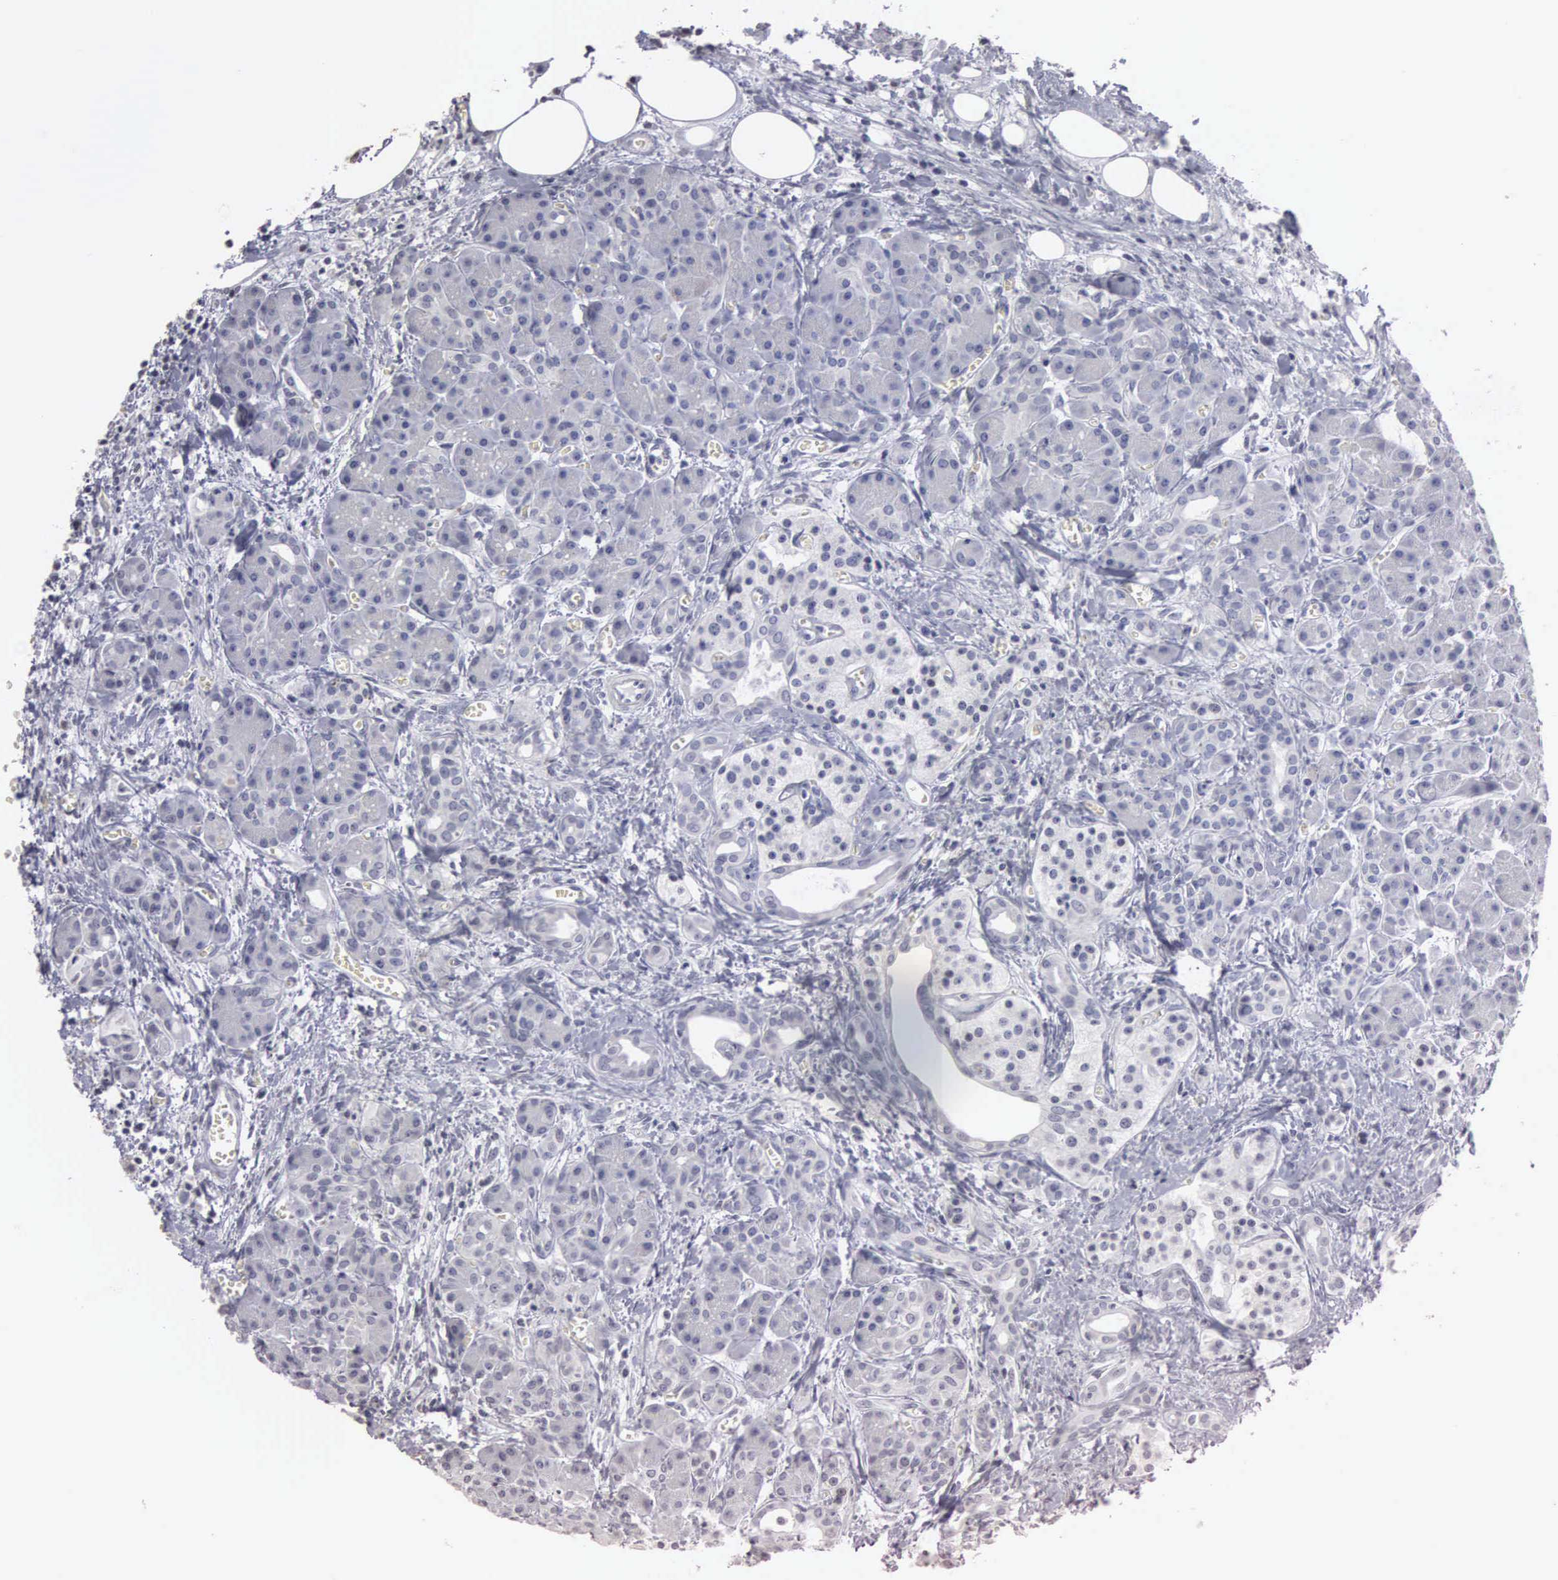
{"staining": {"intensity": "negative", "quantity": "none", "location": "none"}, "tissue": "pancreas", "cell_type": "Exocrine glandular cells", "image_type": "normal", "snomed": [{"axis": "morphology", "description": "Normal tissue, NOS"}, {"axis": "topography", "description": "Pancreas"}], "caption": "Immunohistochemistry of benign pancreas exhibits no positivity in exocrine glandular cells.", "gene": "UPB1", "patient": {"sex": "male", "age": 73}}